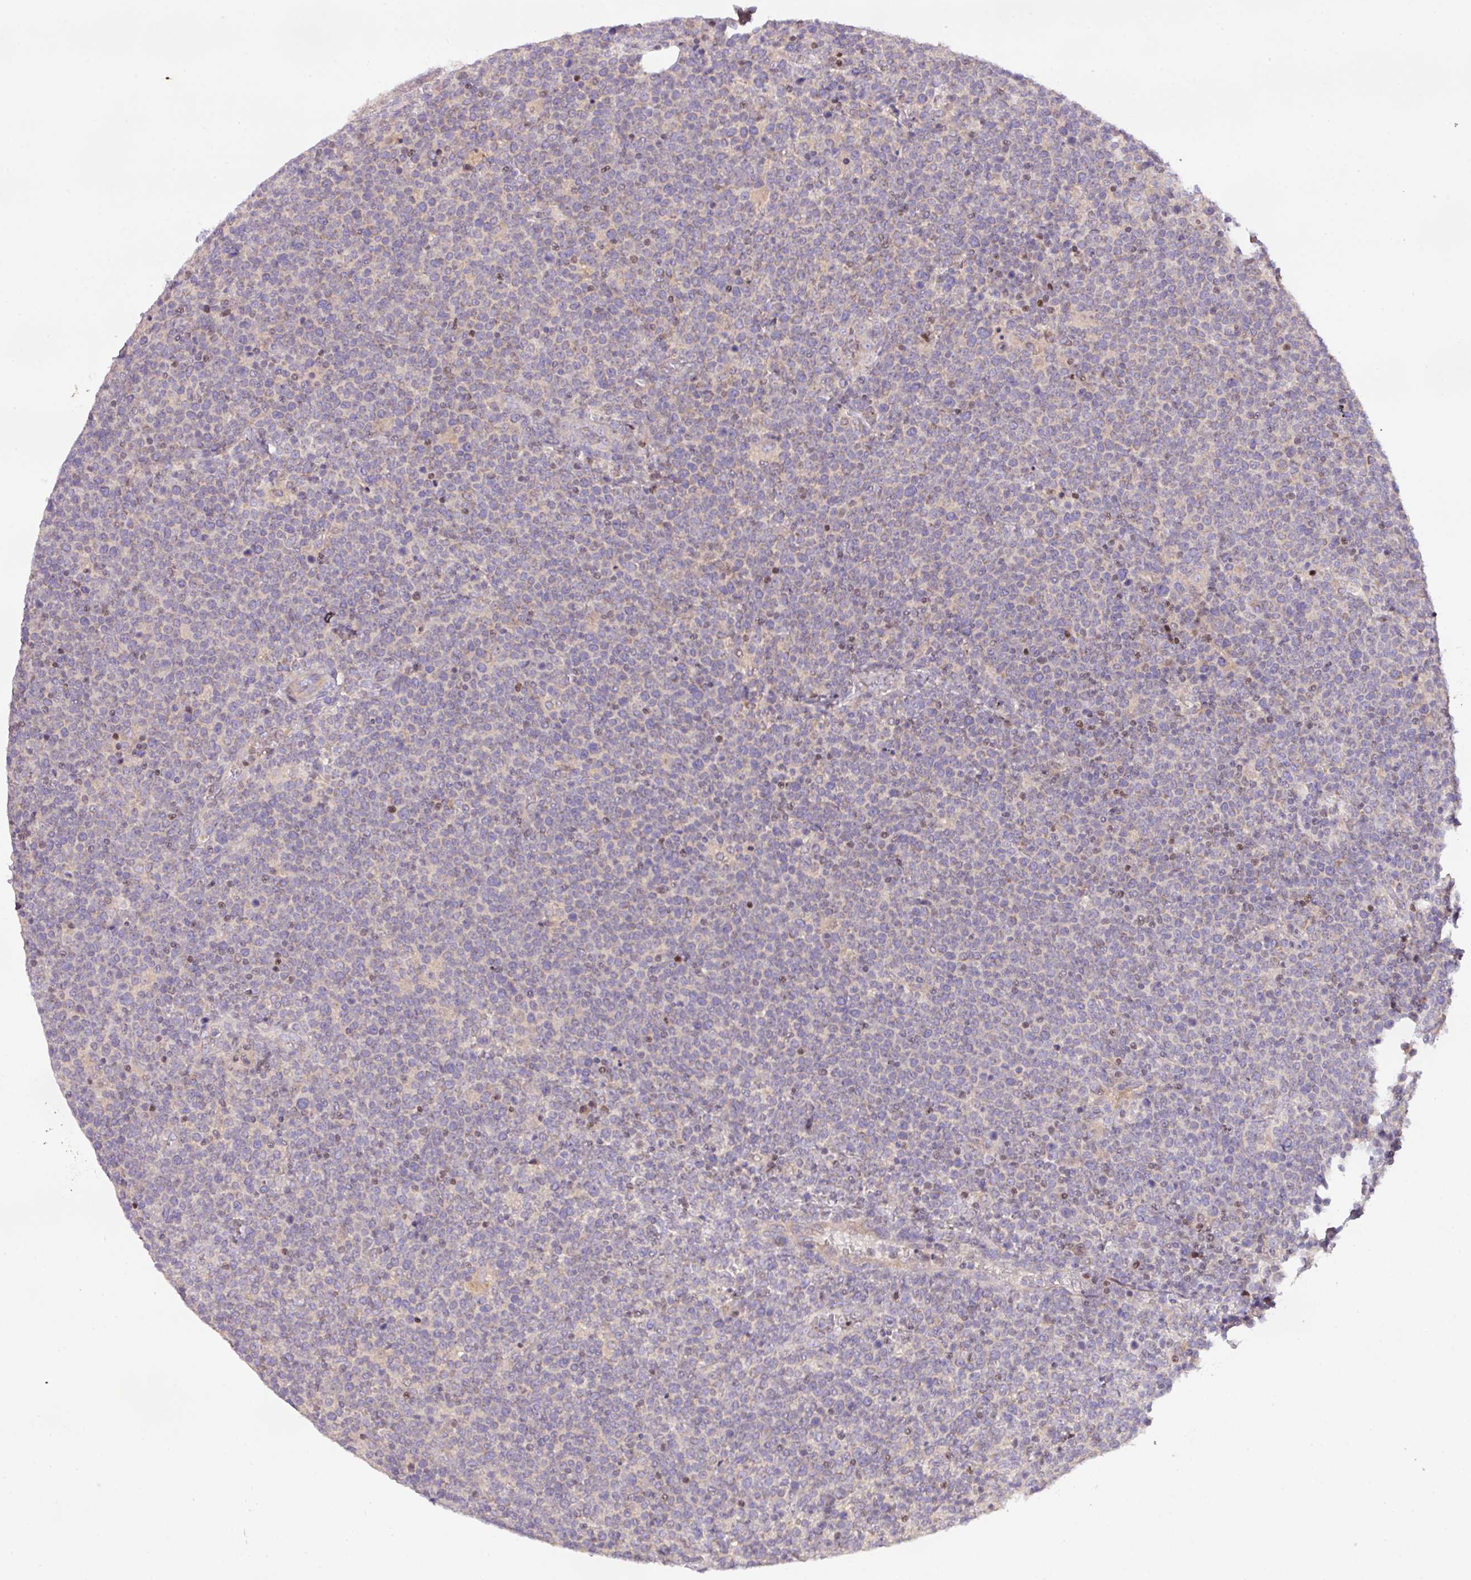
{"staining": {"intensity": "negative", "quantity": "none", "location": "none"}, "tissue": "lymphoma", "cell_type": "Tumor cells", "image_type": "cancer", "snomed": [{"axis": "morphology", "description": "Malignant lymphoma, non-Hodgkin's type, High grade"}, {"axis": "topography", "description": "Lymph node"}], "caption": "Lymphoma was stained to show a protein in brown. There is no significant expression in tumor cells. The staining is performed using DAB (3,3'-diaminobenzidine) brown chromogen with nuclei counter-stained in using hematoxylin.", "gene": "ZNF394", "patient": {"sex": "male", "age": 61}}